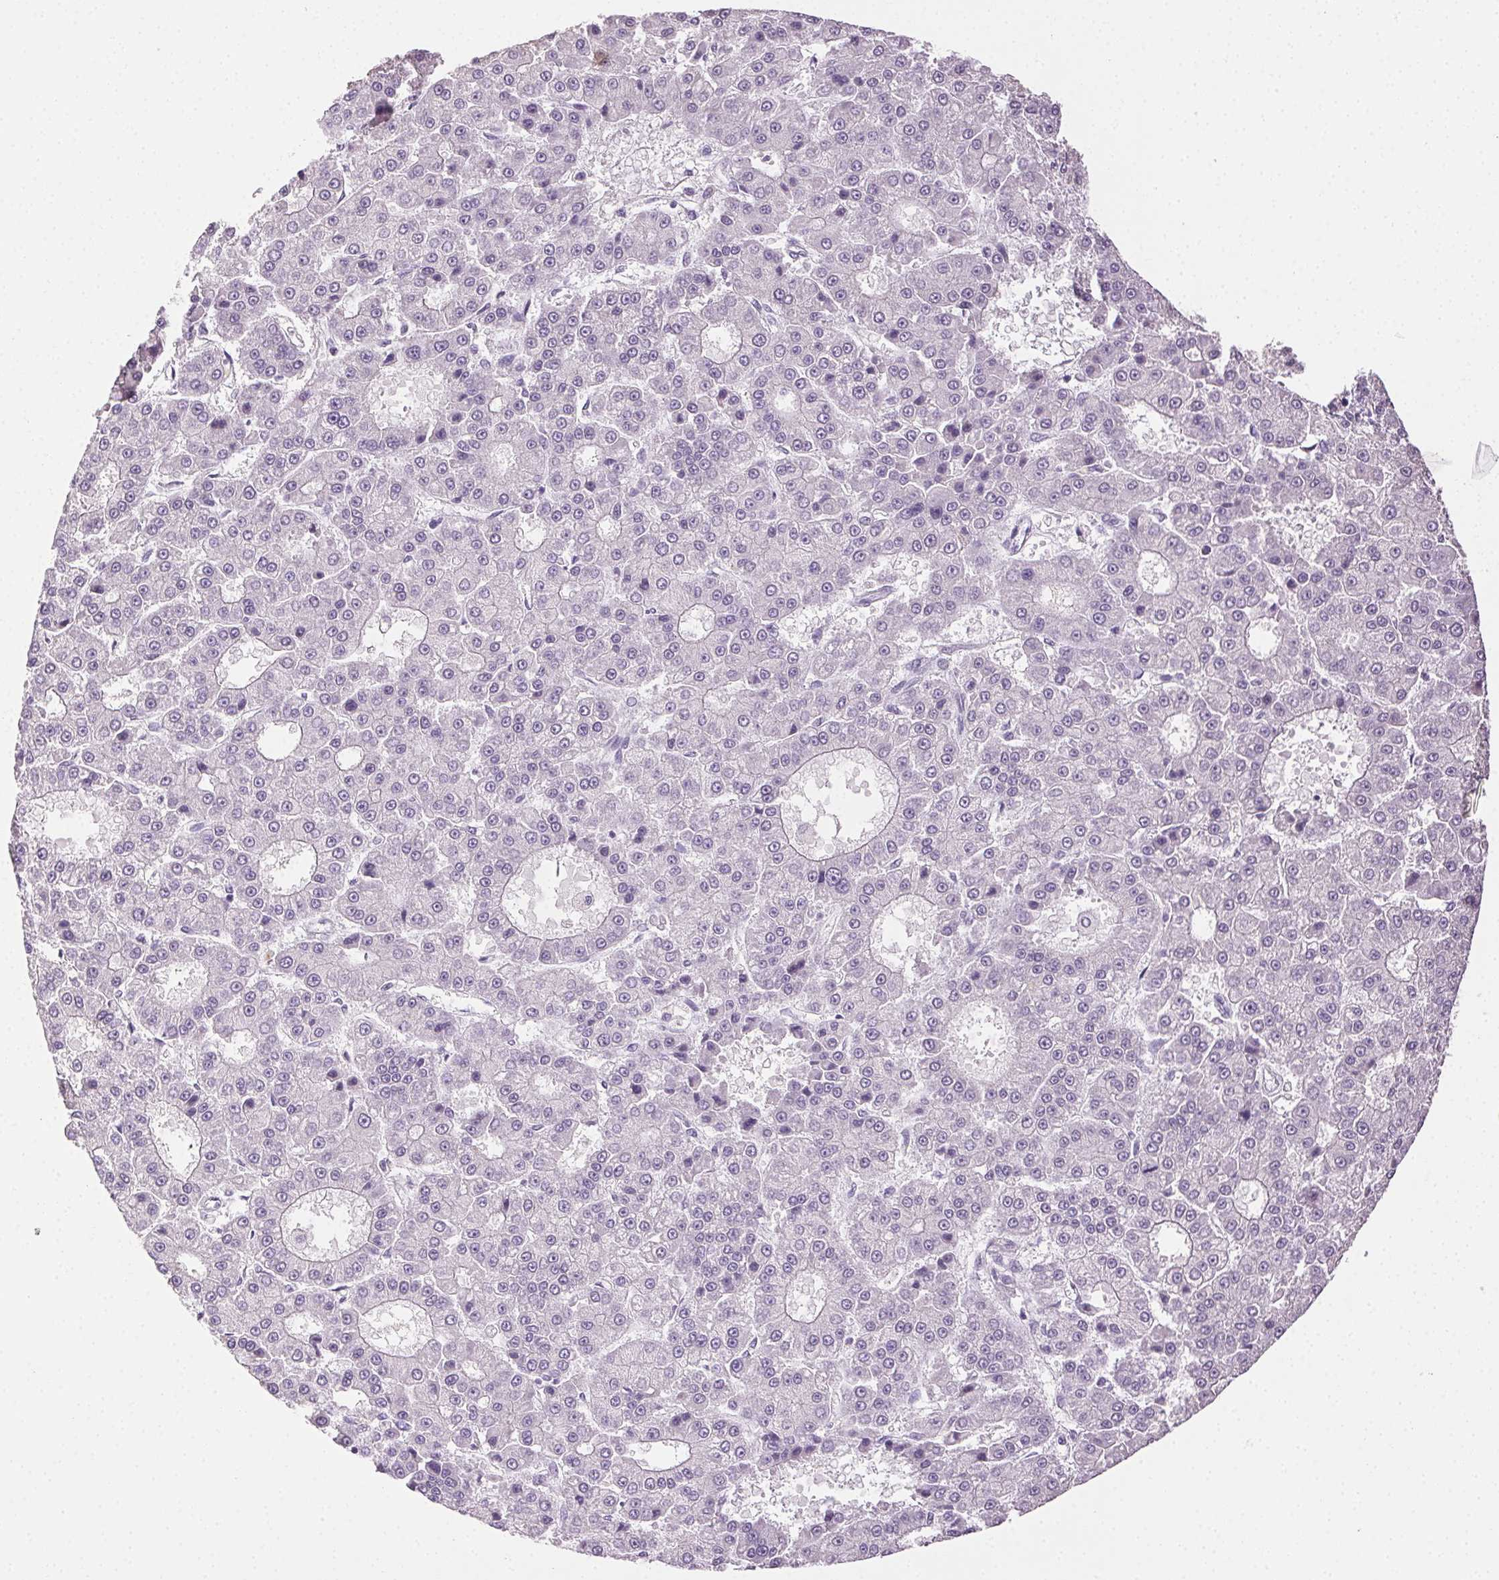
{"staining": {"intensity": "negative", "quantity": "none", "location": "none"}, "tissue": "liver cancer", "cell_type": "Tumor cells", "image_type": "cancer", "snomed": [{"axis": "morphology", "description": "Carcinoma, Hepatocellular, NOS"}, {"axis": "topography", "description": "Liver"}], "caption": "A high-resolution histopathology image shows IHC staining of hepatocellular carcinoma (liver), which exhibits no significant staining in tumor cells. Nuclei are stained in blue.", "gene": "CLDN10", "patient": {"sex": "male", "age": 70}}